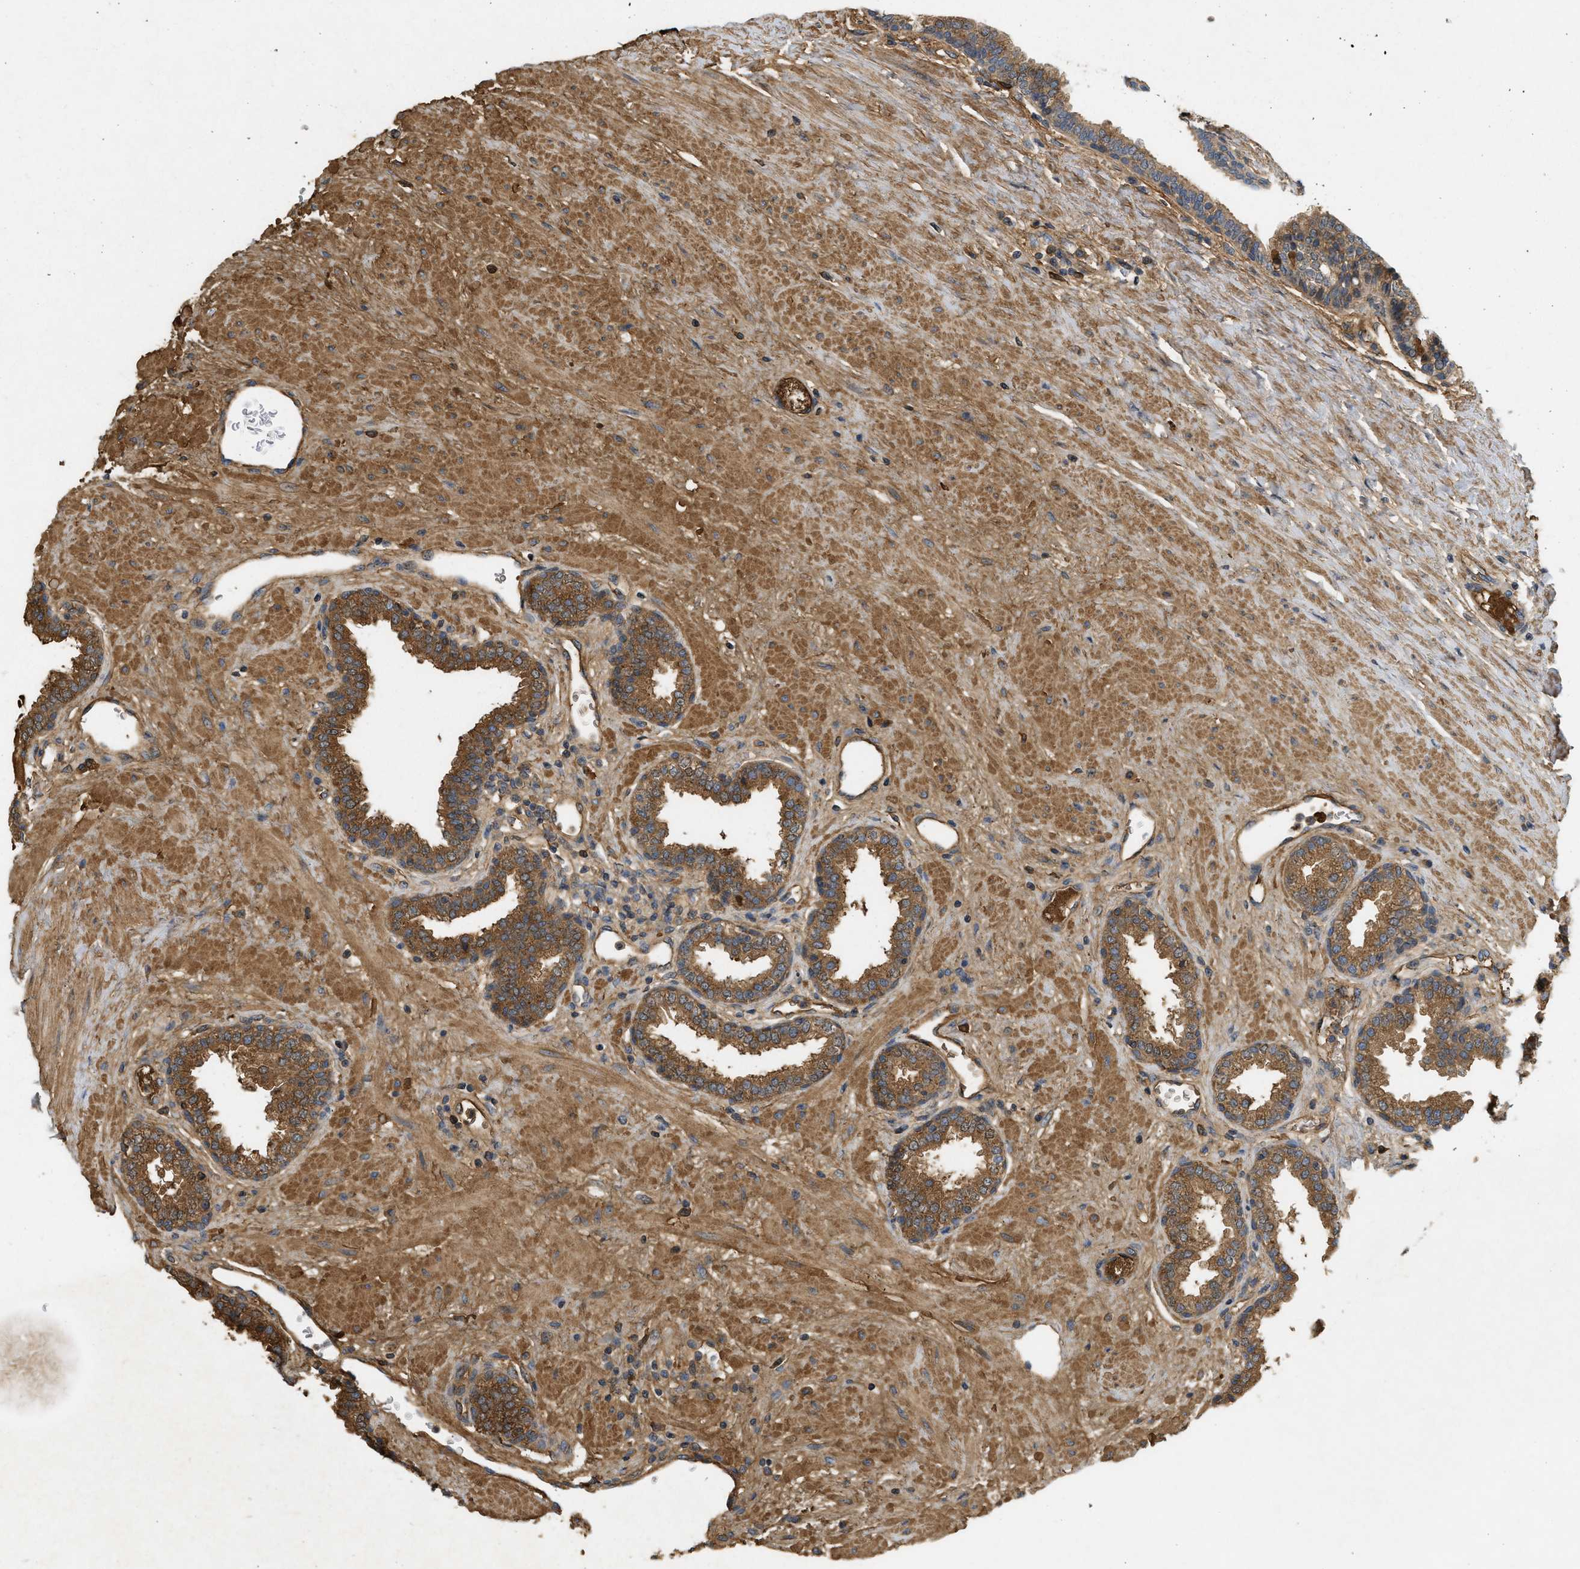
{"staining": {"intensity": "moderate", "quantity": ">75%", "location": "cytoplasmic/membranous,nuclear"}, "tissue": "prostate", "cell_type": "Glandular cells", "image_type": "normal", "snomed": [{"axis": "morphology", "description": "Normal tissue, NOS"}, {"axis": "topography", "description": "Prostate"}], "caption": "Benign prostate shows moderate cytoplasmic/membranous,nuclear staining in about >75% of glandular cells.", "gene": "F8", "patient": {"sex": "male", "age": 51}}